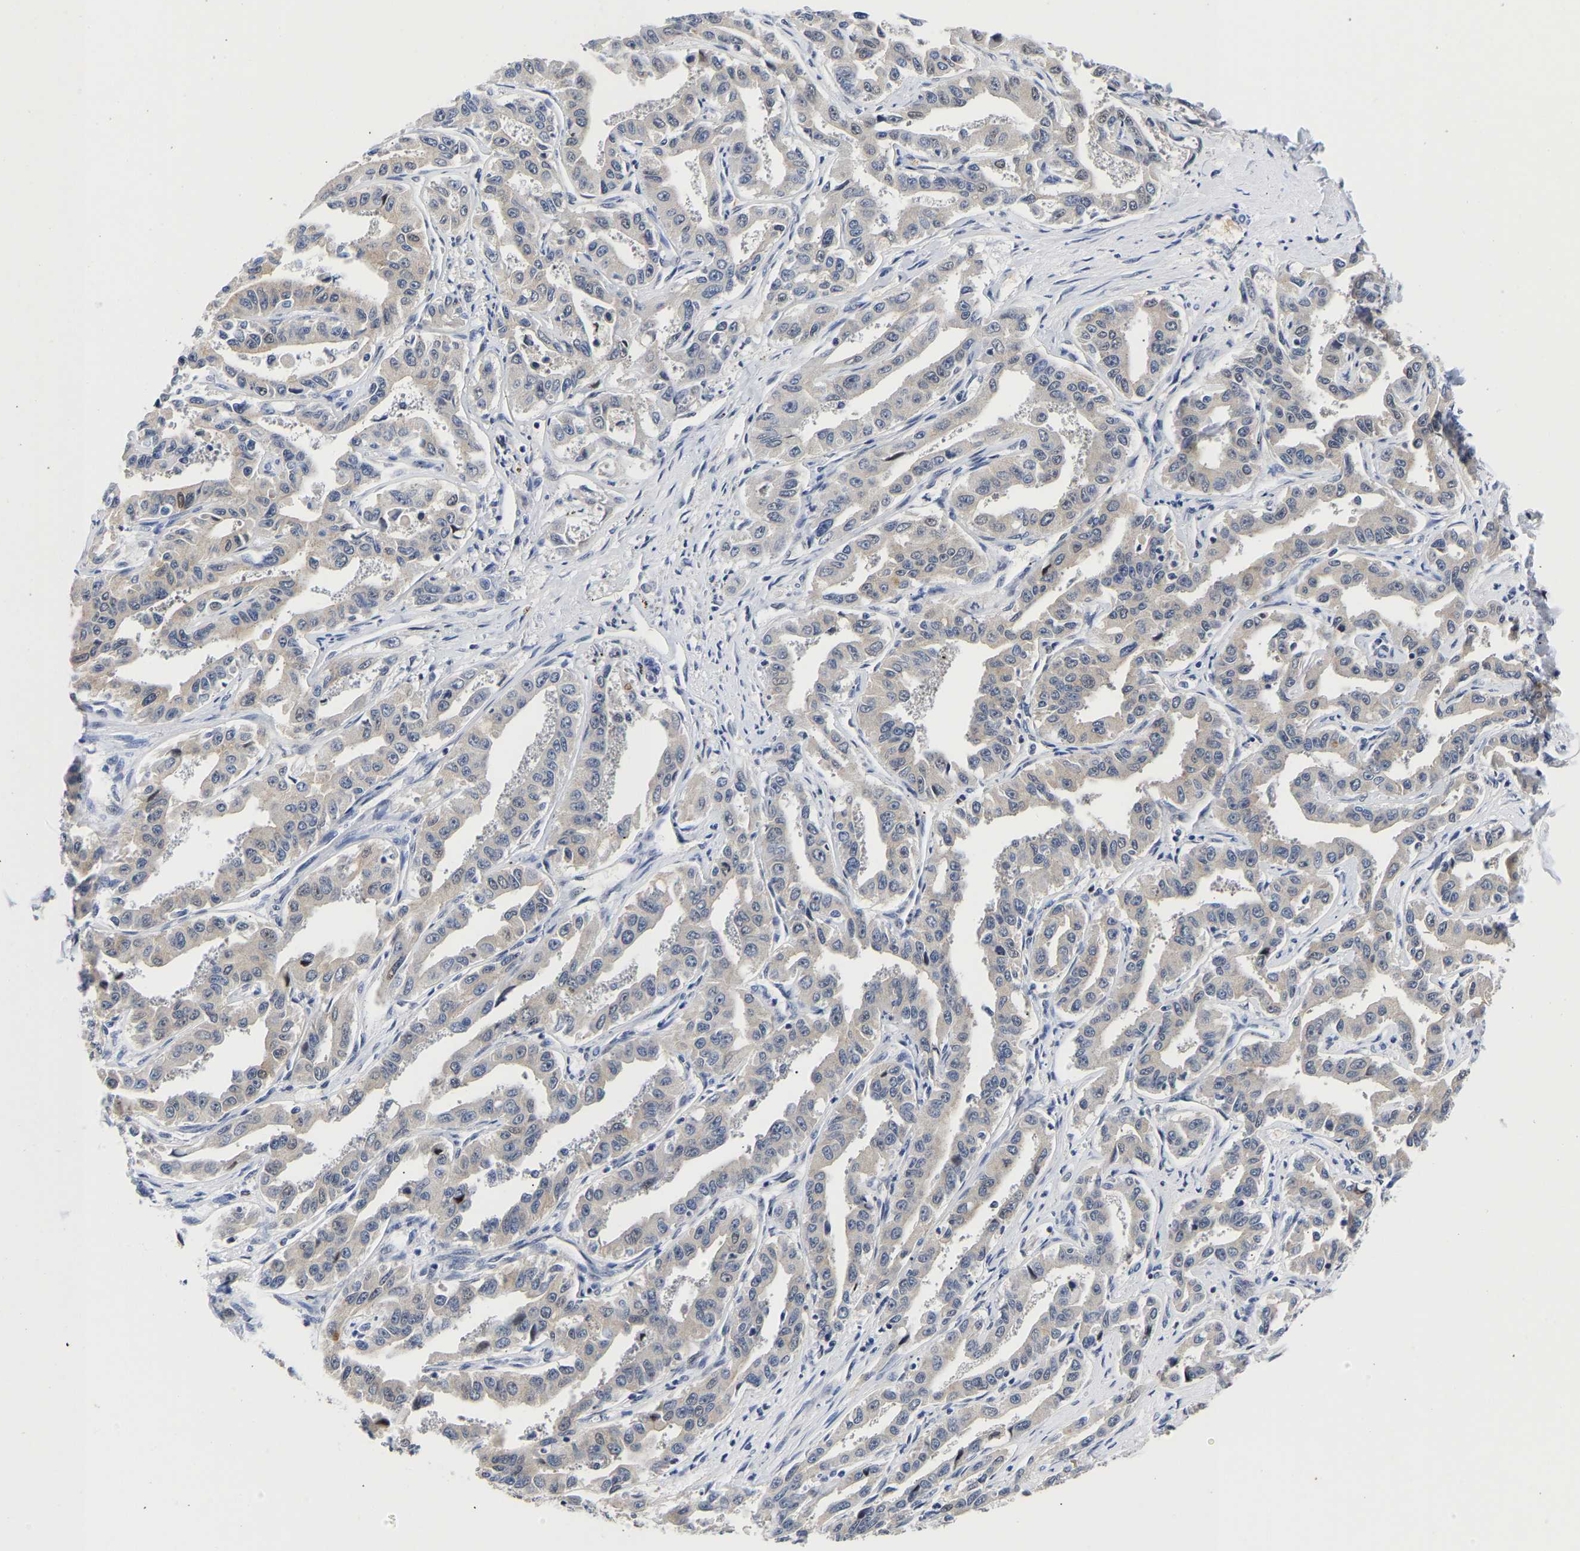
{"staining": {"intensity": "negative", "quantity": "none", "location": "none"}, "tissue": "liver cancer", "cell_type": "Tumor cells", "image_type": "cancer", "snomed": [{"axis": "morphology", "description": "Cholangiocarcinoma"}, {"axis": "topography", "description": "Liver"}], "caption": "High power microscopy histopathology image of an IHC image of liver cancer, revealing no significant positivity in tumor cells.", "gene": "CCDC6", "patient": {"sex": "male", "age": 59}}